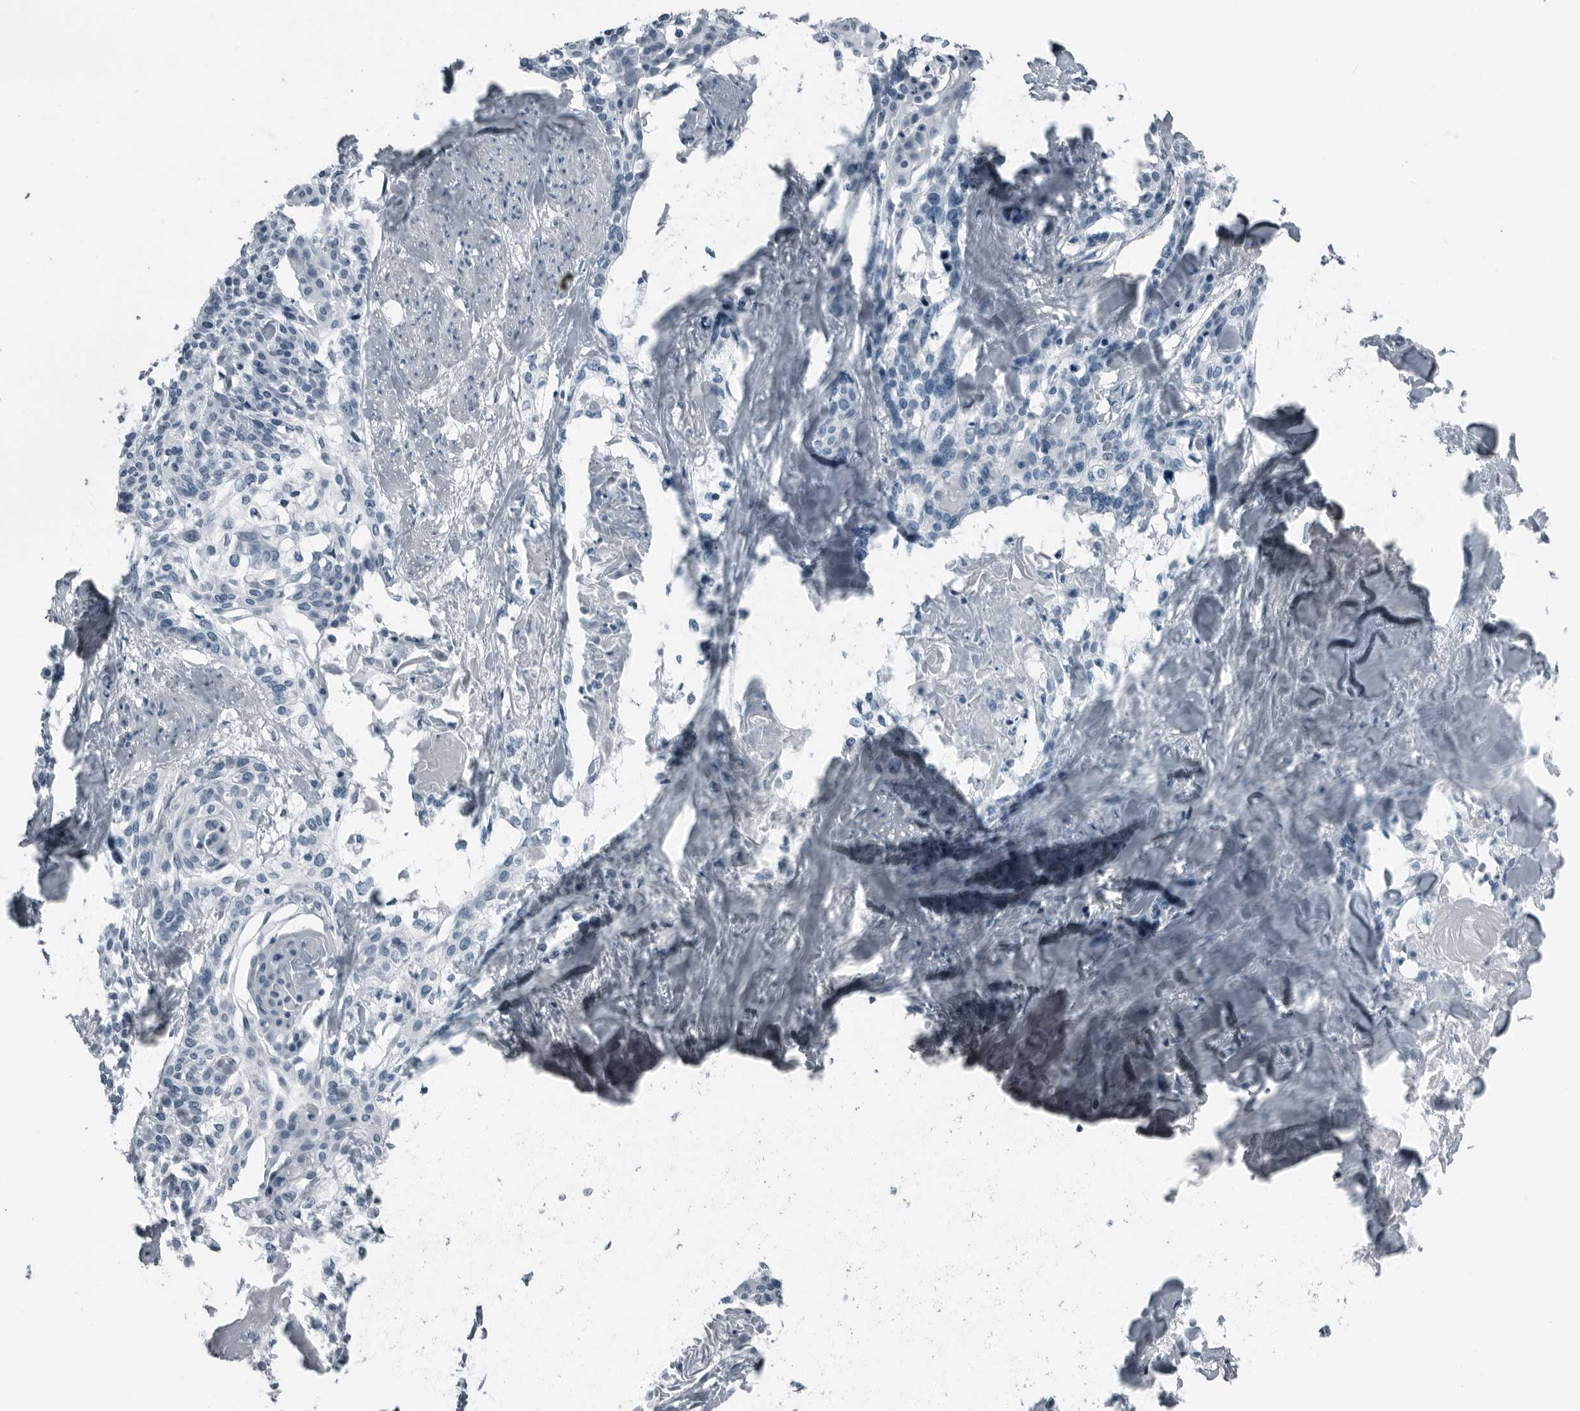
{"staining": {"intensity": "negative", "quantity": "none", "location": "none"}, "tissue": "cervical cancer", "cell_type": "Tumor cells", "image_type": "cancer", "snomed": [{"axis": "morphology", "description": "Squamous cell carcinoma, NOS"}, {"axis": "topography", "description": "Cervix"}], "caption": "Photomicrograph shows no protein expression in tumor cells of cervical cancer (squamous cell carcinoma) tissue. Nuclei are stained in blue.", "gene": "PRSS1", "patient": {"sex": "female", "age": 57}}